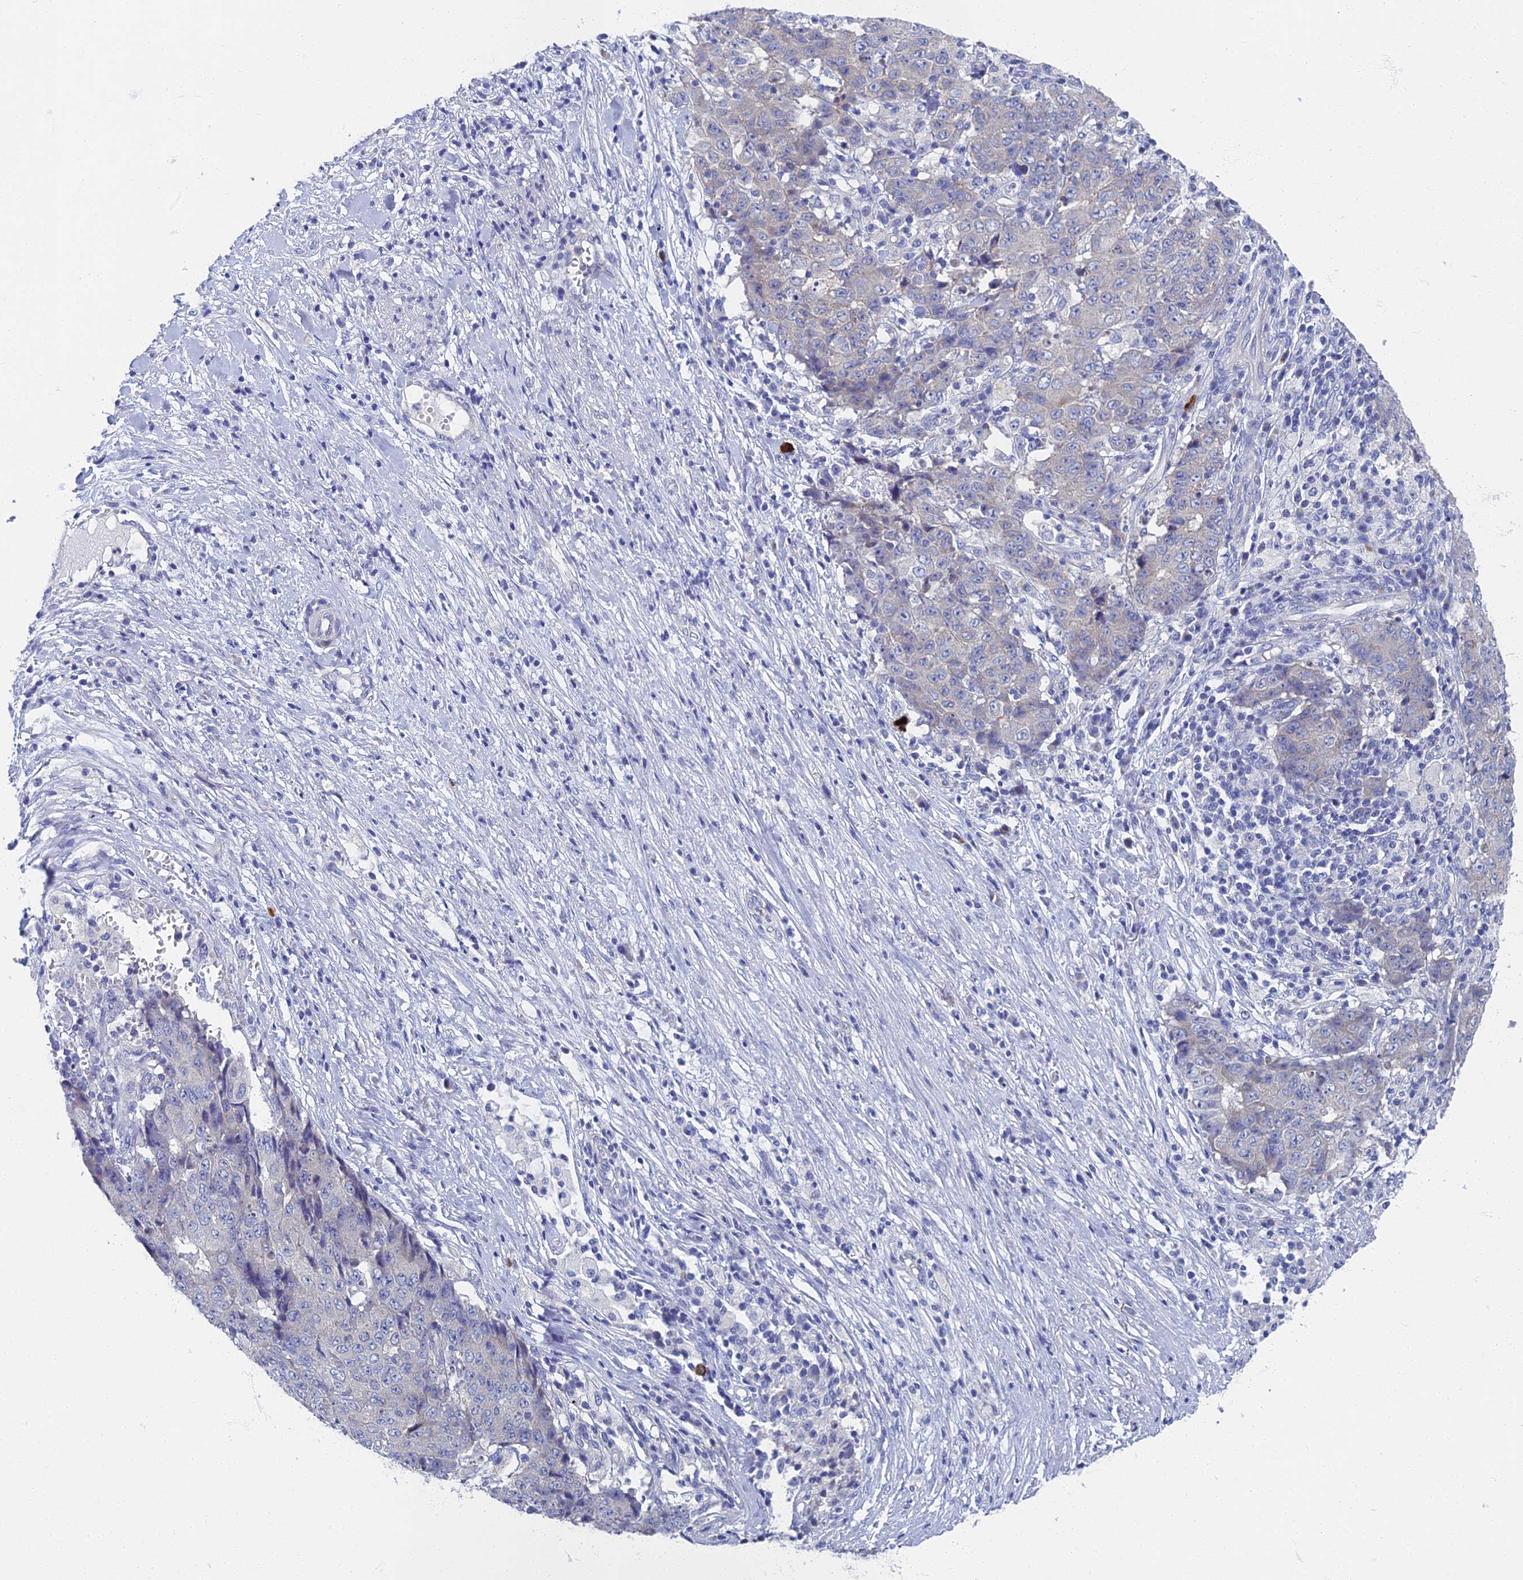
{"staining": {"intensity": "negative", "quantity": "none", "location": "none"}, "tissue": "ovarian cancer", "cell_type": "Tumor cells", "image_type": "cancer", "snomed": [{"axis": "morphology", "description": "Carcinoma, endometroid"}, {"axis": "topography", "description": "Ovary"}], "caption": "Immunohistochemistry micrograph of neoplastic tissue: ovarian cancer (endometroid carcinoma) stained with DAB (3,3'-diaminobenzidine) shows no significant protein staining in tumor cells.", "gene": "SPIN4", "patient": {"sex": "female", "age": 42}}